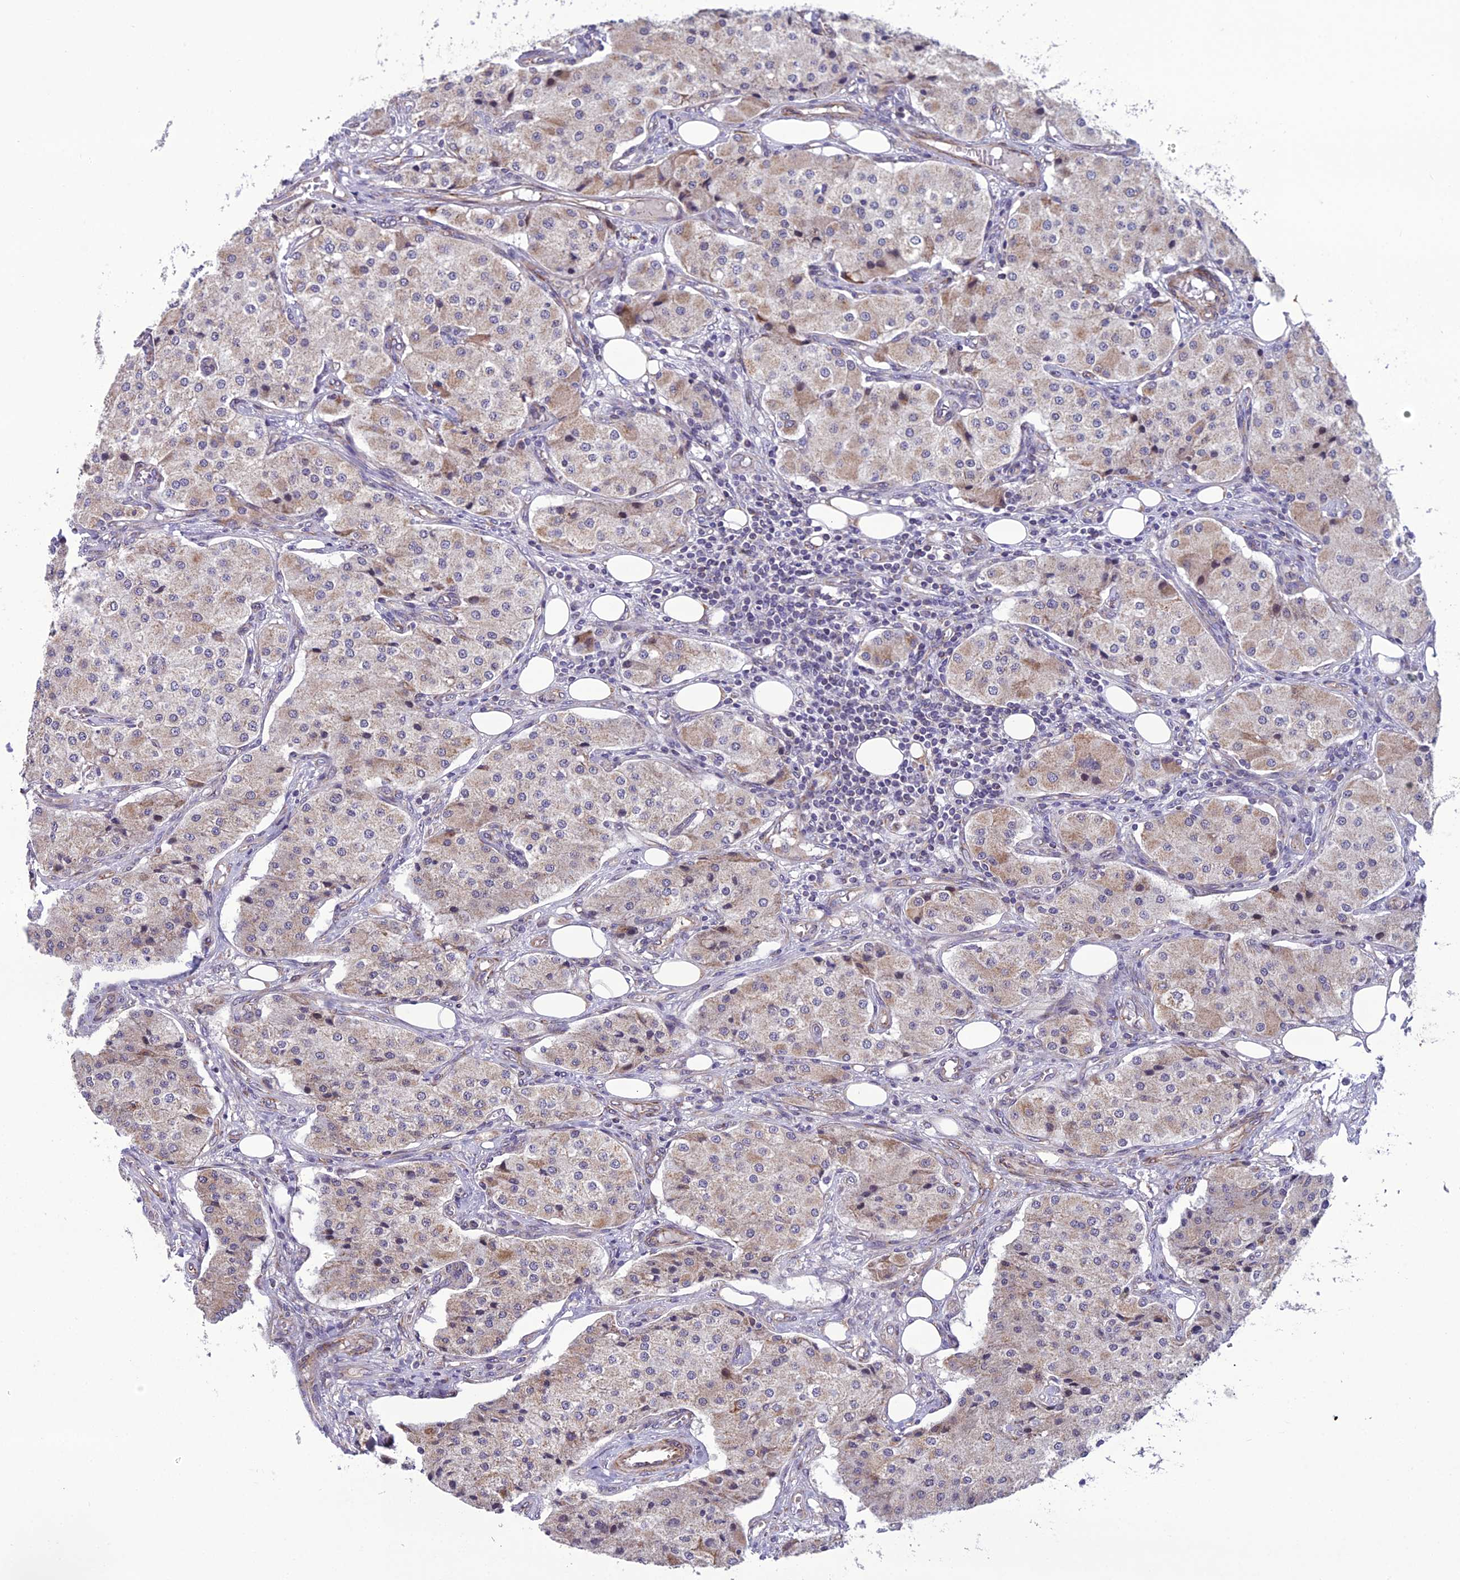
{"staining": {"intensity": "weak", "quantity": "25%-75%", "location": "cytoplasmic/membranous"}, "tissue": "carcinoid", "cell_type": "Tumor cells", "image_type": "cancer", "snomed": [{"axis": "morphology", "description": "Carcinoid, malignant, NOS"}, {"axis": "topography", "description": "Colon"}], "caption": "Weak cytoplasmic/membranous staining is appreciated in approximately 25%-75% of tumor cells in carcinoid (malignant).", "gene": "NODAL", "patient": {"sex": "female", "age": 52}}